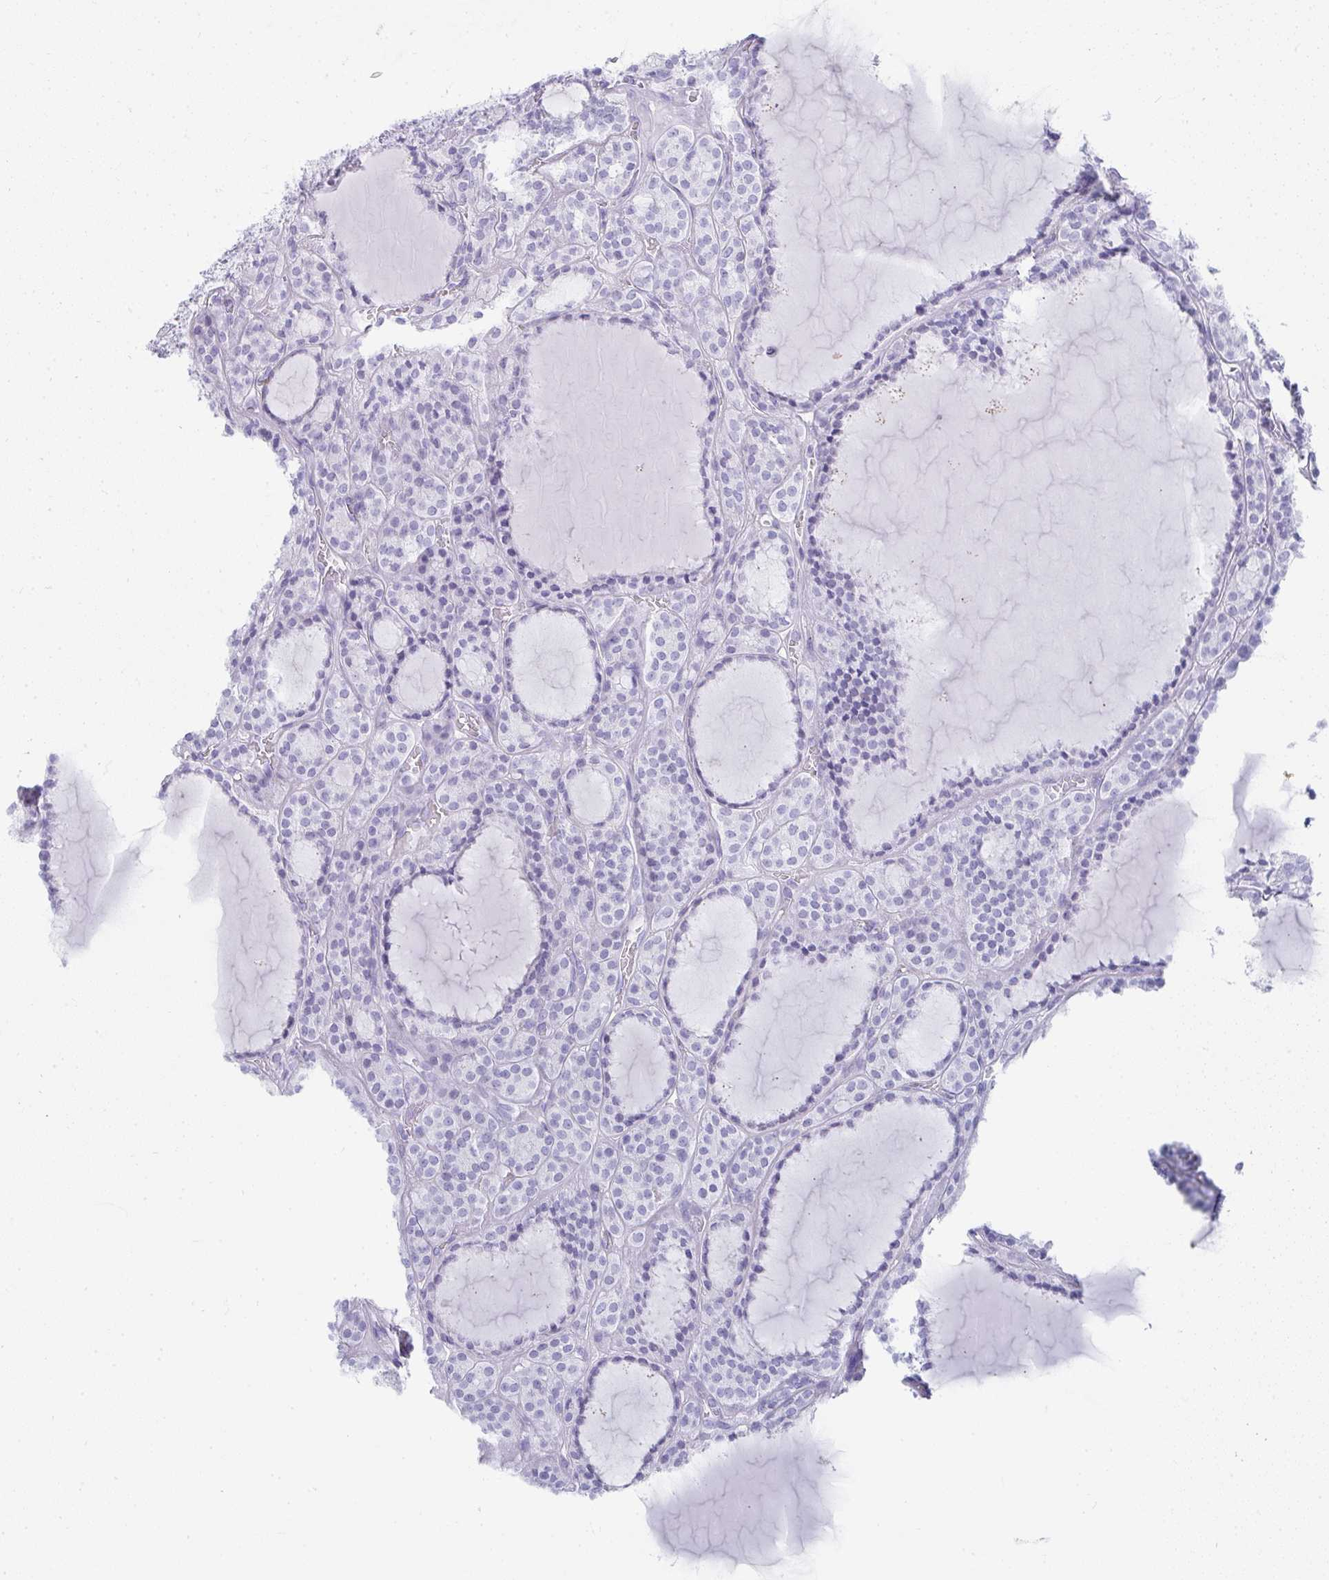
{"staining": {"intensity": "negative", "quantity": "none", "location": "none"}, "tissue": "thyroid cancer", "cell_type": "Tumor cells", "image_type": "cancer", "snomed": [{"axis": "morphology", "description": "Follicular adenoma carcinoma, NOS"}, {"axis": "topography", "description": "Thyroid gland"}], "caption": "An immunohistochemistry photomicrograph of thyroid follicular adenoma carcinoma is shown. There is no staining in tumor cells of thyroid follicular adenoma carcinoma.", "gene": "PRND", "patient": {"sex": "female", "age": 63}}